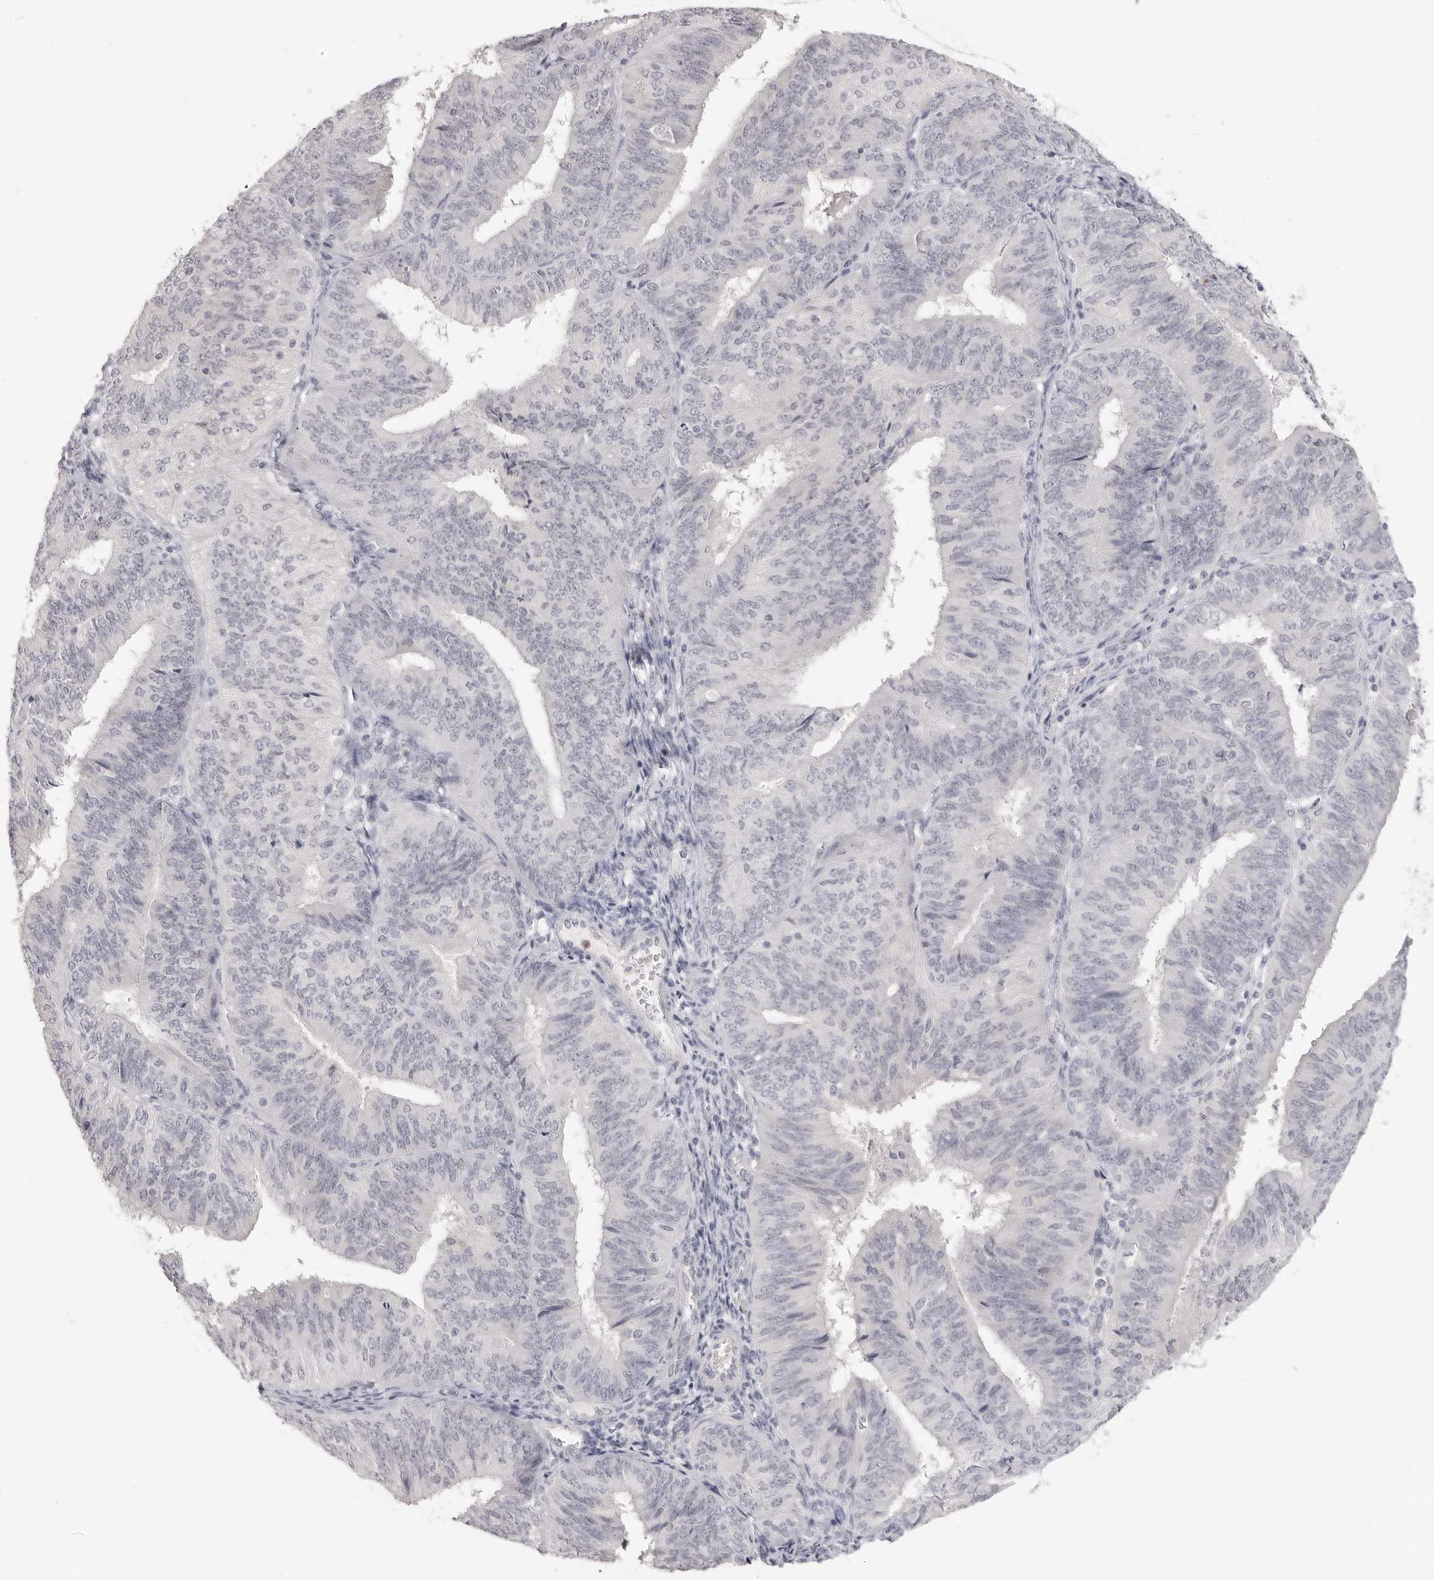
{"staining": {"intensity": "negative", "quantity": "none", "location": "none"}, "tissue": "endometrial cancer", "cell_type": "Tumor cells", "image_type": "cancer", "snomed": [{"axis": "morphology", "description": "Adenocarcinoma, NOS"}, {"axis": "topography", "description": "Endometrium"}], "caption": "Human endometrial cancer (adenocarcinoma) stained for a protein using immunohistochemistry (IHC) demonstrates no positivity in tumor cells.", "gene": "HMGCS2", "patient": {"sex": "female", "age": 58}}